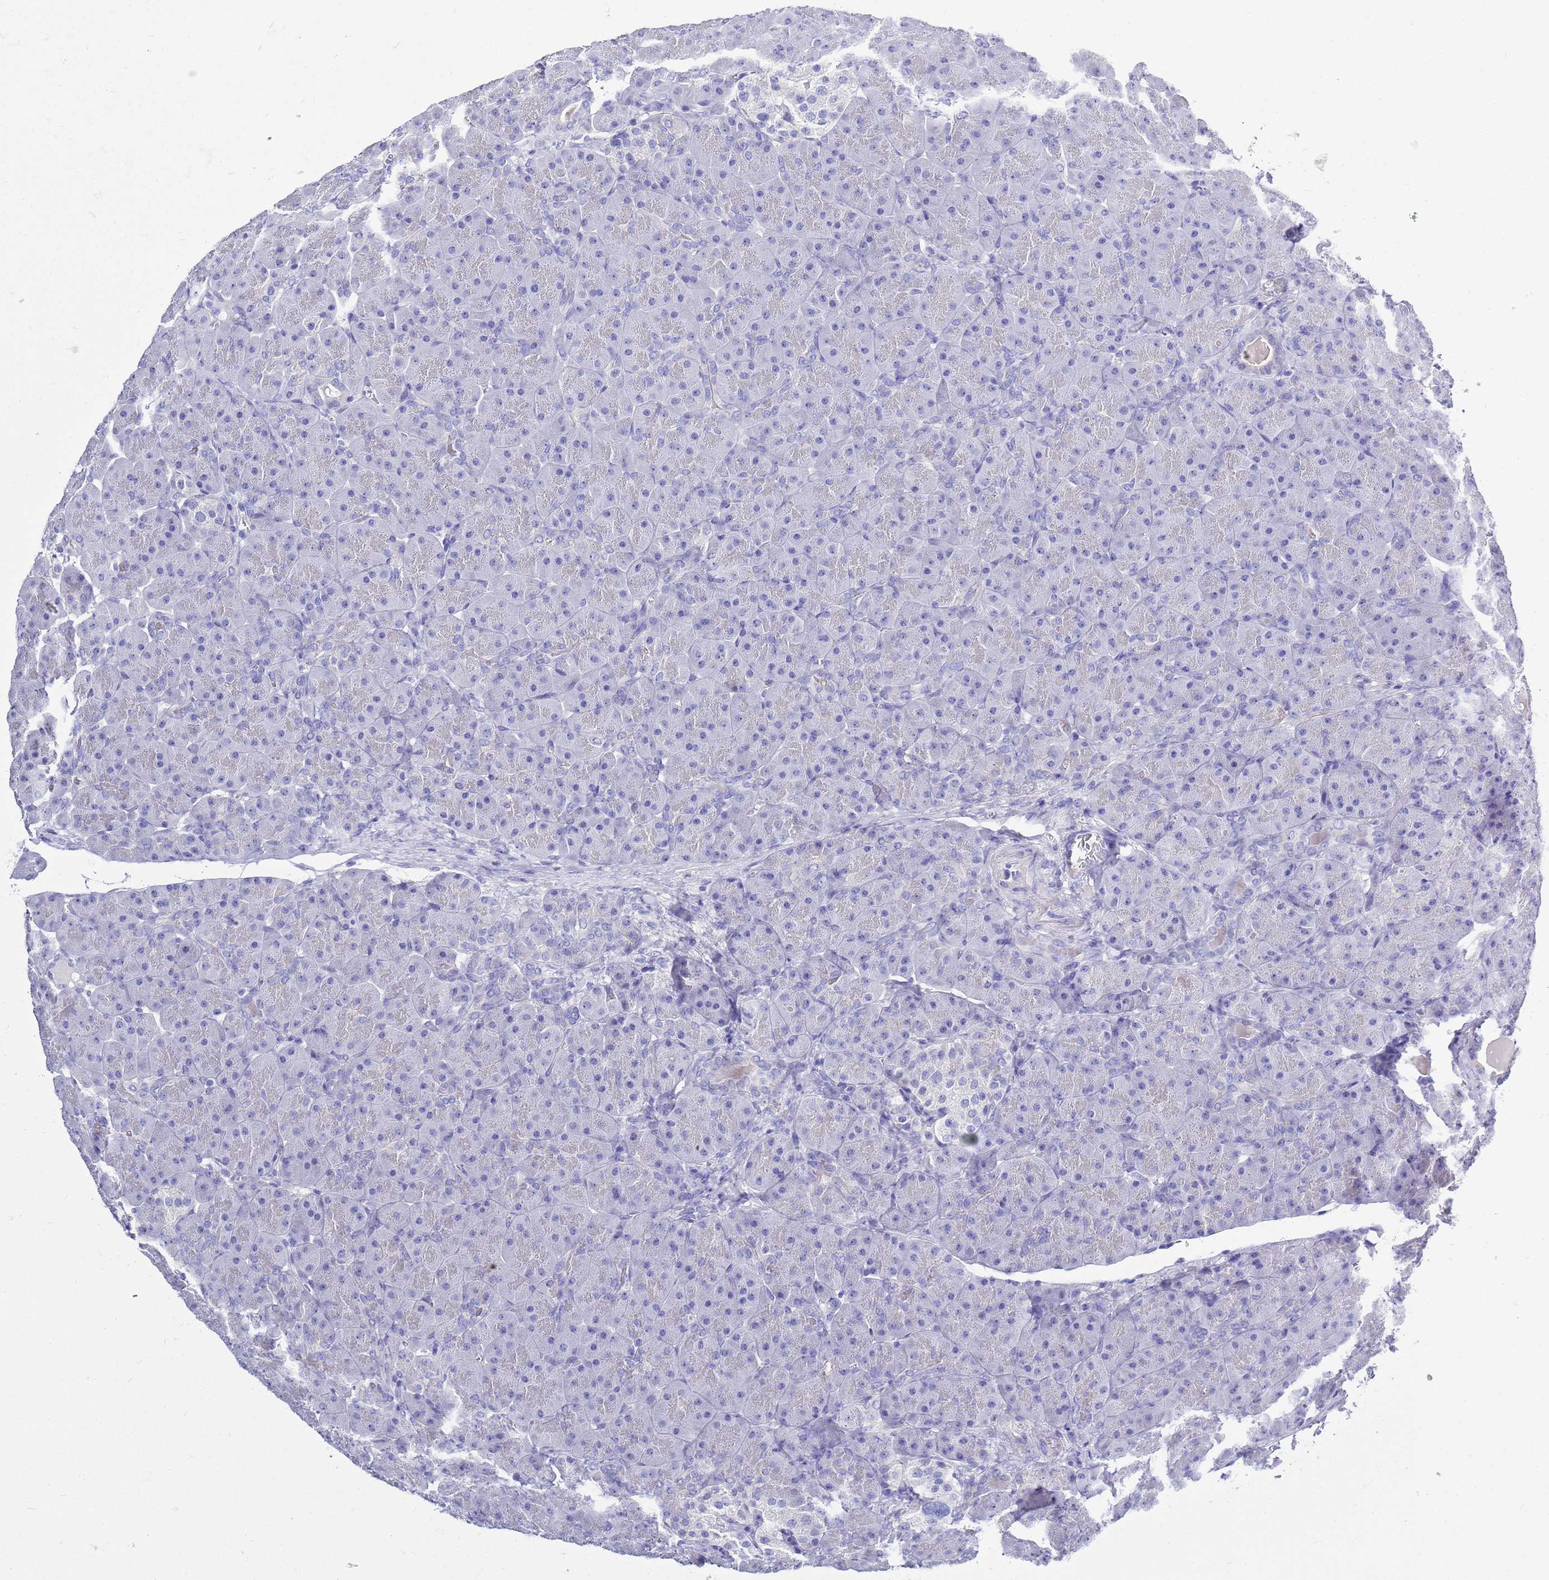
{"staining": {"intensity": "negative", "quantity": "none", "location": "none"}, "tissue": "pancreas", "cell_type": "Exocrine glandular cells", "image_type": "normal", "snomed": [{"axis": "morphology", "description": "Normal tissue, NOS"}, {"axis": "topography", "description": "Pancreas"}], "caption": "IHC histopathology image of benign human pancreas stained for a protein (brown), which demonstrates no staining in exocrine glandular cells. (DAB (3,3'-diaminobenzidine) IHC visualized using brightfield microscopy, high magnification).", "gene": "MTMR2", "patient": {"sex": "male", "age": 66}}